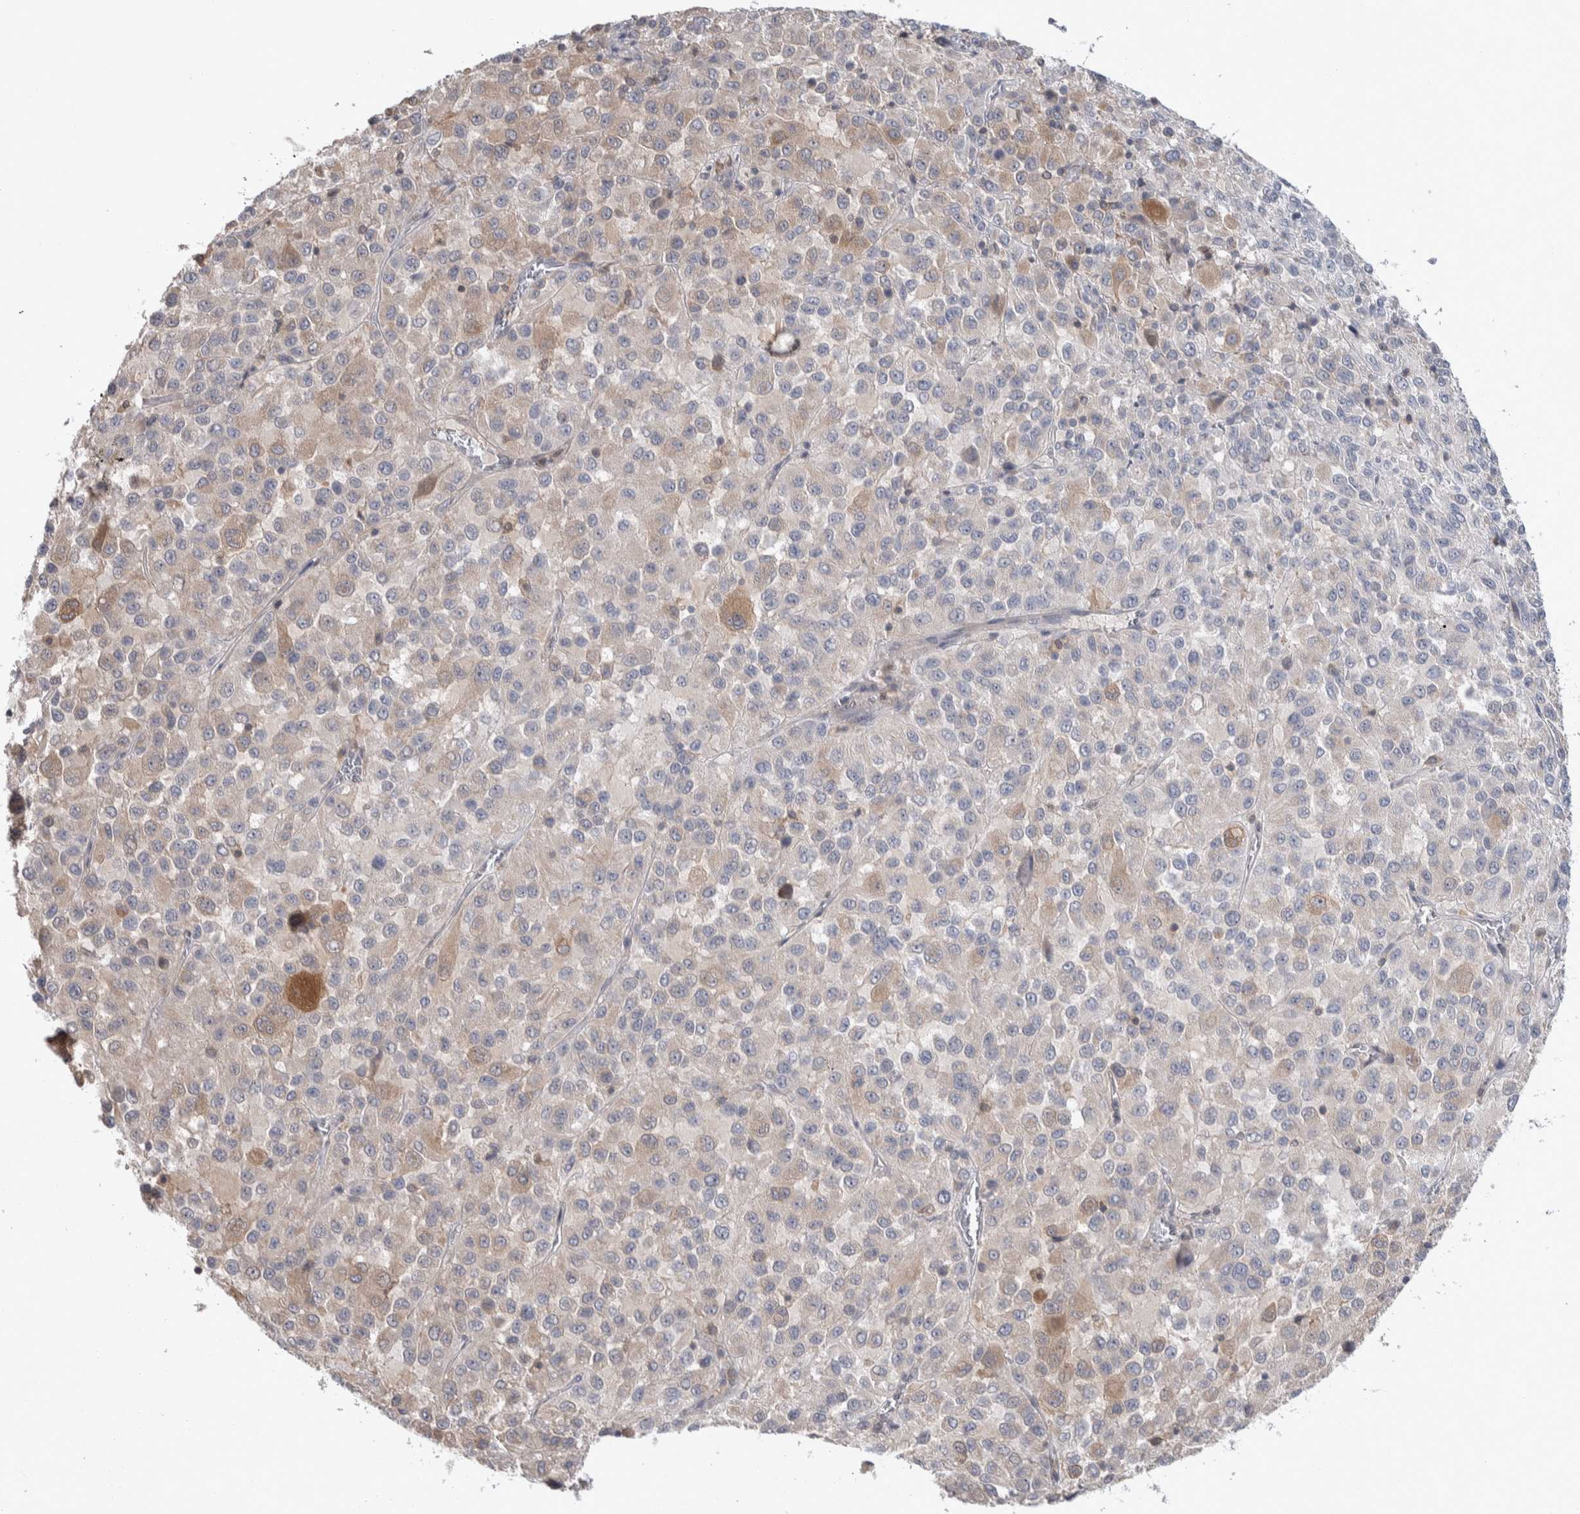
{"staining": {"intensity": "weak", "quantity": "25%-75%", "location": "cytoplasmic/membranous"}, "tissue": "melanoma", "cell_type": "Tumor cells", "image_type": "cancer", "snomed": [{"axis": "morphology", "description": "Malignant melanoma, Metastatic site"}, {"axis": "topography", "description": "Lung"}], "caption": "Immunohistochemical staining of human malignant melanoma (metastatic site) reveals low levels of weak cytoplasmic/membranous positivity in about 25%-75% of tumor cells.", "gene": "HTATIP2", "patient": {"sex": "male", "age": 64}}